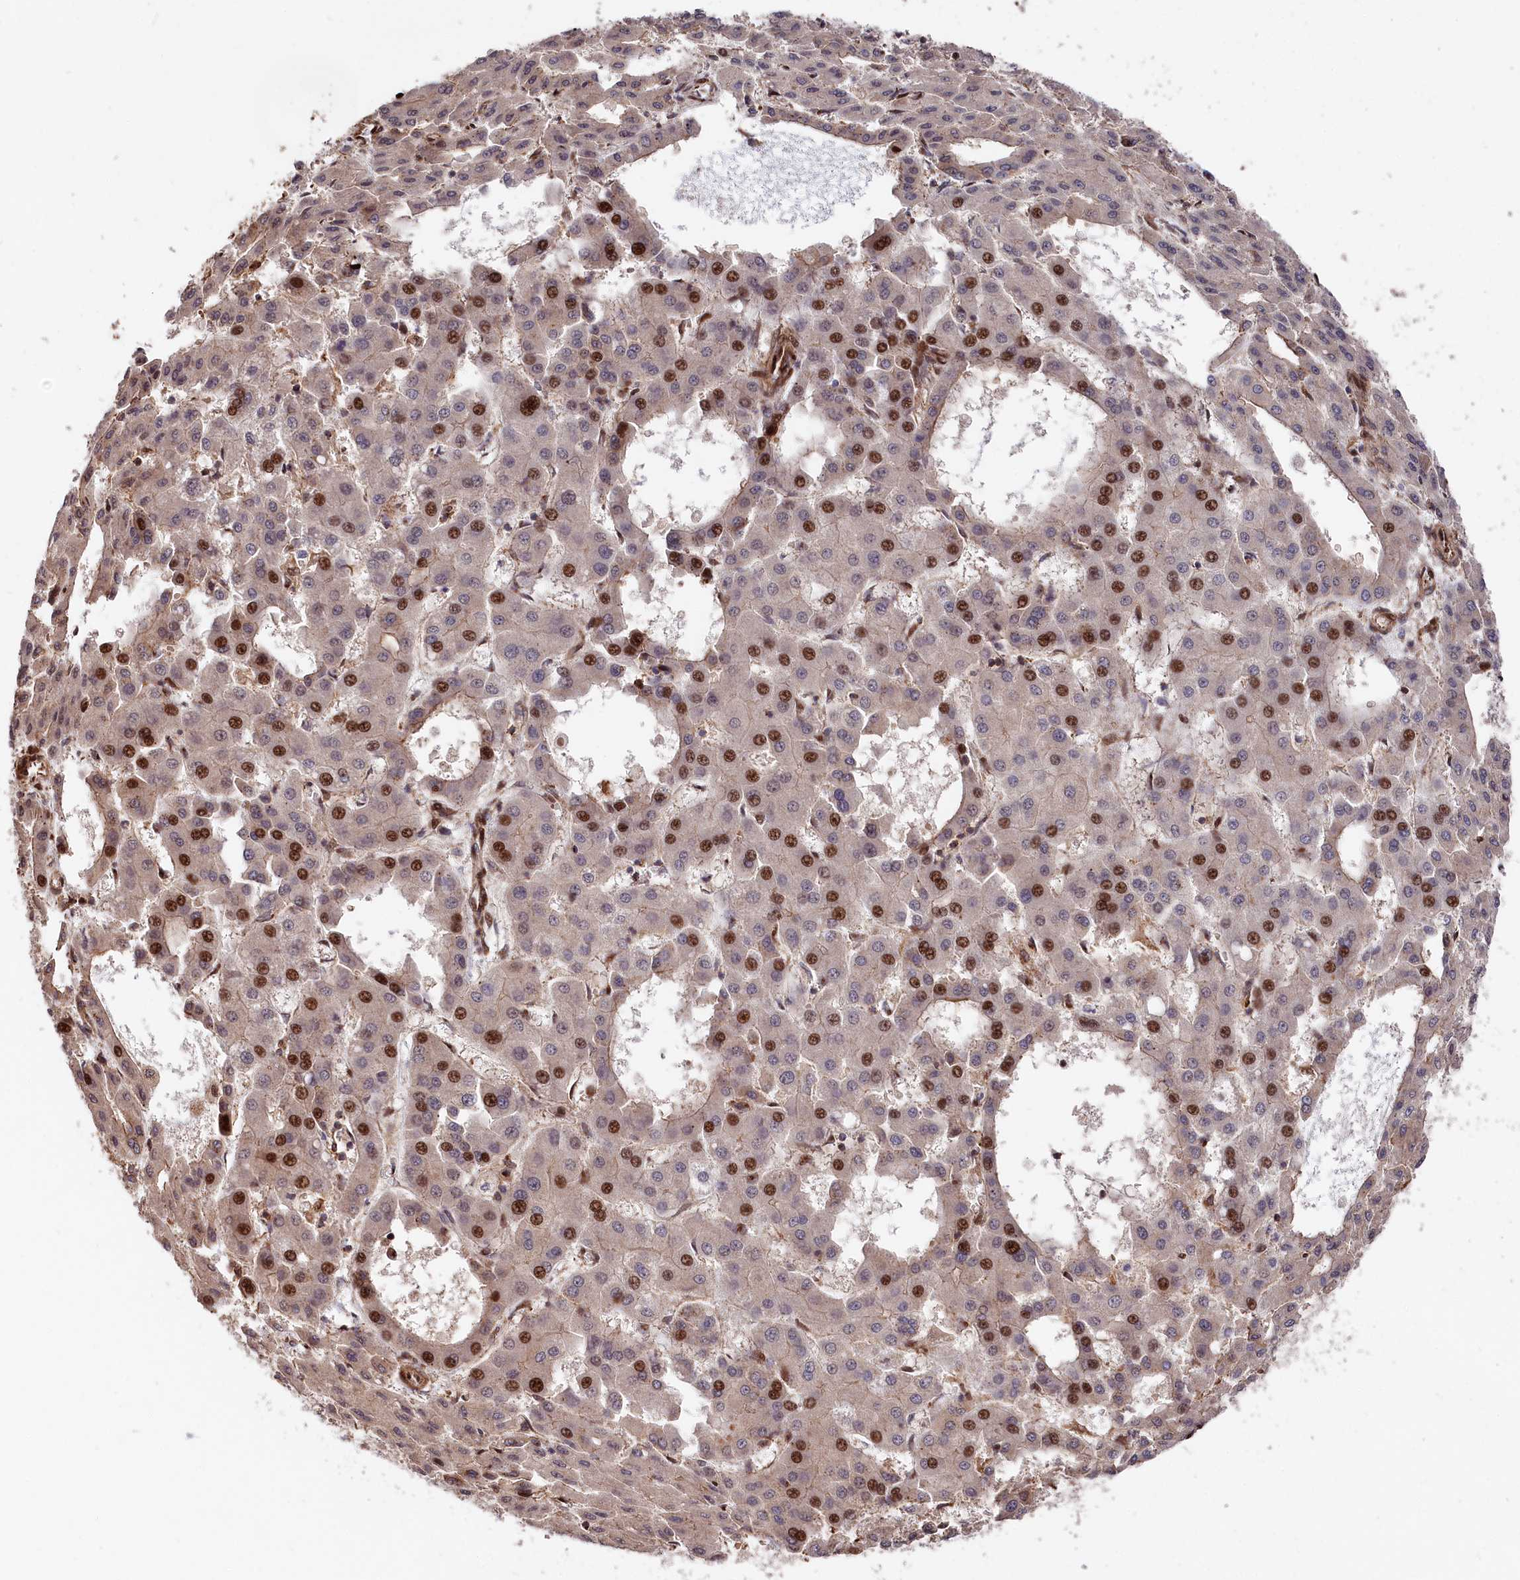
{"staining": {"intensity": "strong", "quantity": "<25%", "location": "nuclear"}, "tissue": "liver cancer", "cell_type": "Tumor cells", "image_type": "cancer", "snomed": [{"axis": "morphology", "description": "Carcinoma, Hepatocellular, NOS"}, {"axis": "topography", "description": "Liver"}], "caption": "Liver cancer tissue exhibits strong nuclear staining in approximately <25% of tumor cells", "gene": "TNKS1BP1", "patient": {"sex": "male", "age": 47}}